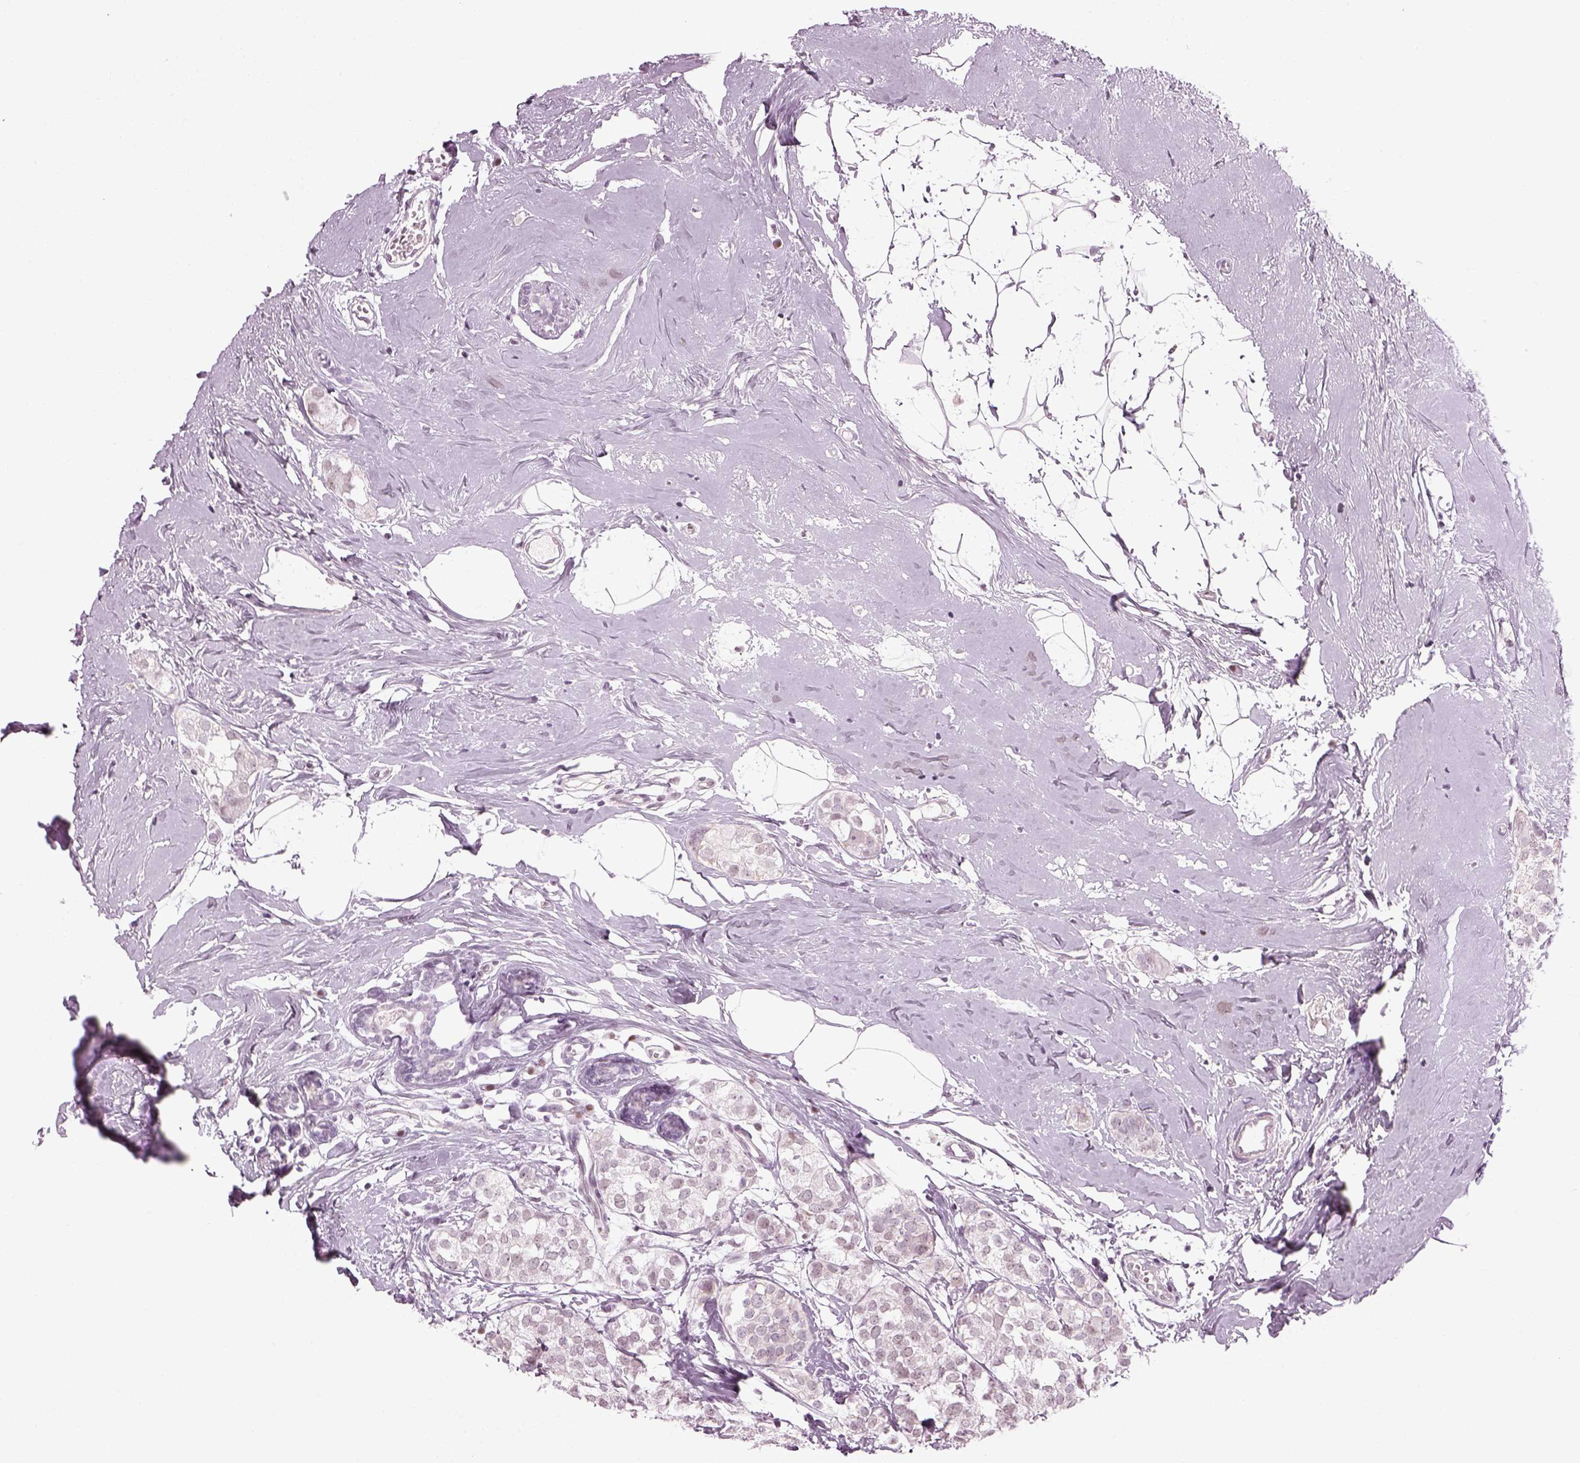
{"staining": {"intensity": "negative", "quantity": "none", "location": "none"}, "tissue": "breast cancer", "cell_type": "Tumor cells", "image_type": "cancer", "snomed": [{"axis": "morphology", "description": "Duct carcinoma"}, {"axis": "topography", "description": "Breast"}], "caption": "The IHC image has no significant staining in tumor cells of invasive ductal carcinoma (breast) tissue.", "gene": "KCNG2", "patient": {"sex": "female", "age": 40}}